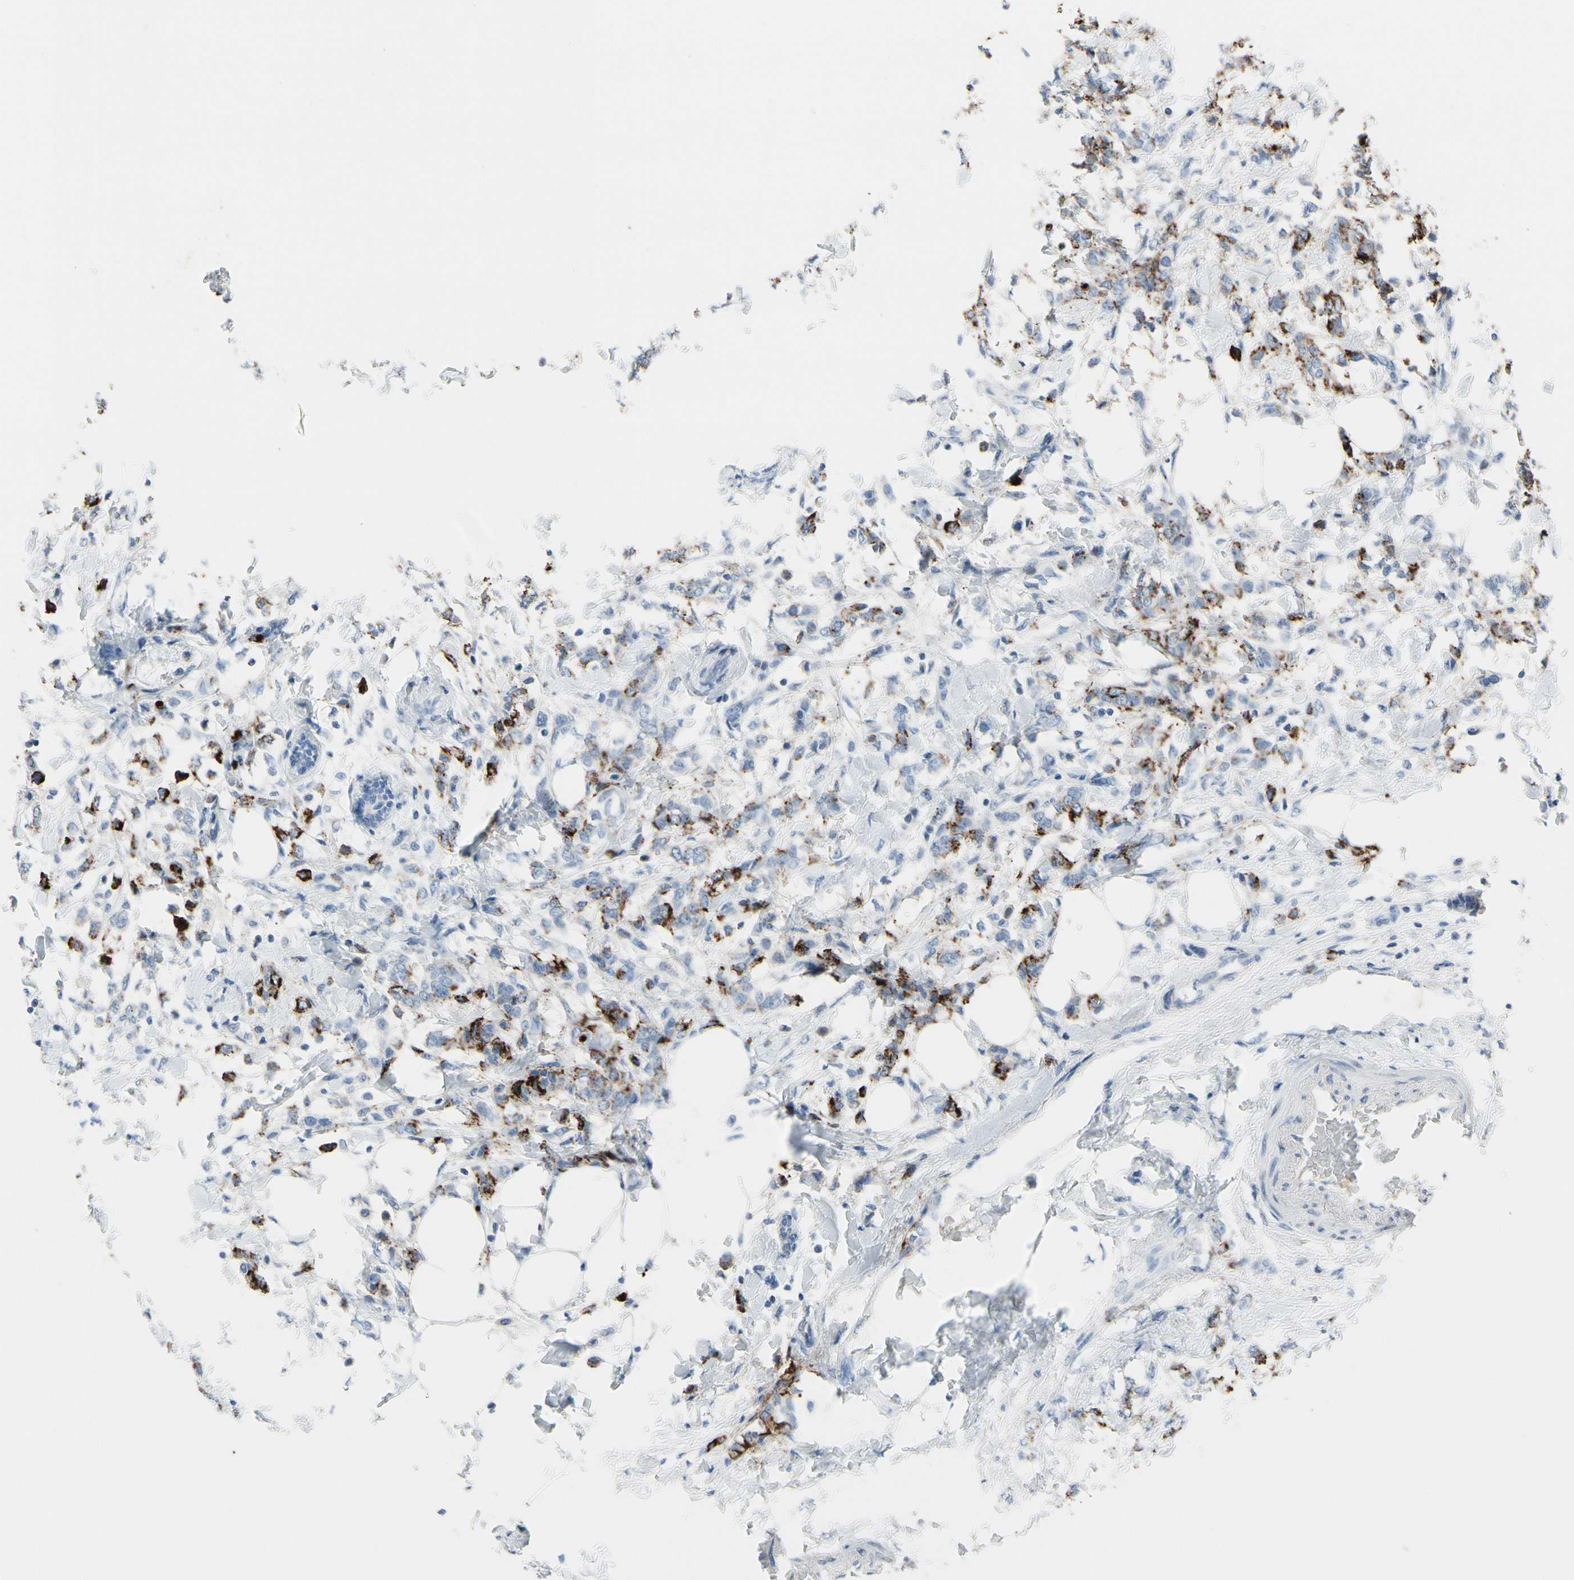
{"staining": {"intensity": "strong", "quantity": "25%-75%", "location": "cytoplasmic/membranous"}, "tissue": "breast cancer", "cell_type": "Tumor cells", "image_type": "cancer", "snomed": [{"axis": "morphology", "description": "Lobular carcinoma, in situ"}, {"axis": "morphology", "description": "Lobular carcinoma"}, {"axis": "topography", "description": "Breast"}], "caption": "Immunohistochemical staining of lobular carcinoma in situ (breast) exhibits high levels of strong cytoplasmic/membranous protein positivity in about 25%-75% of tumor cells.", "gene": "MUC5B", "patient": {"sex": "female", "age": 41}}